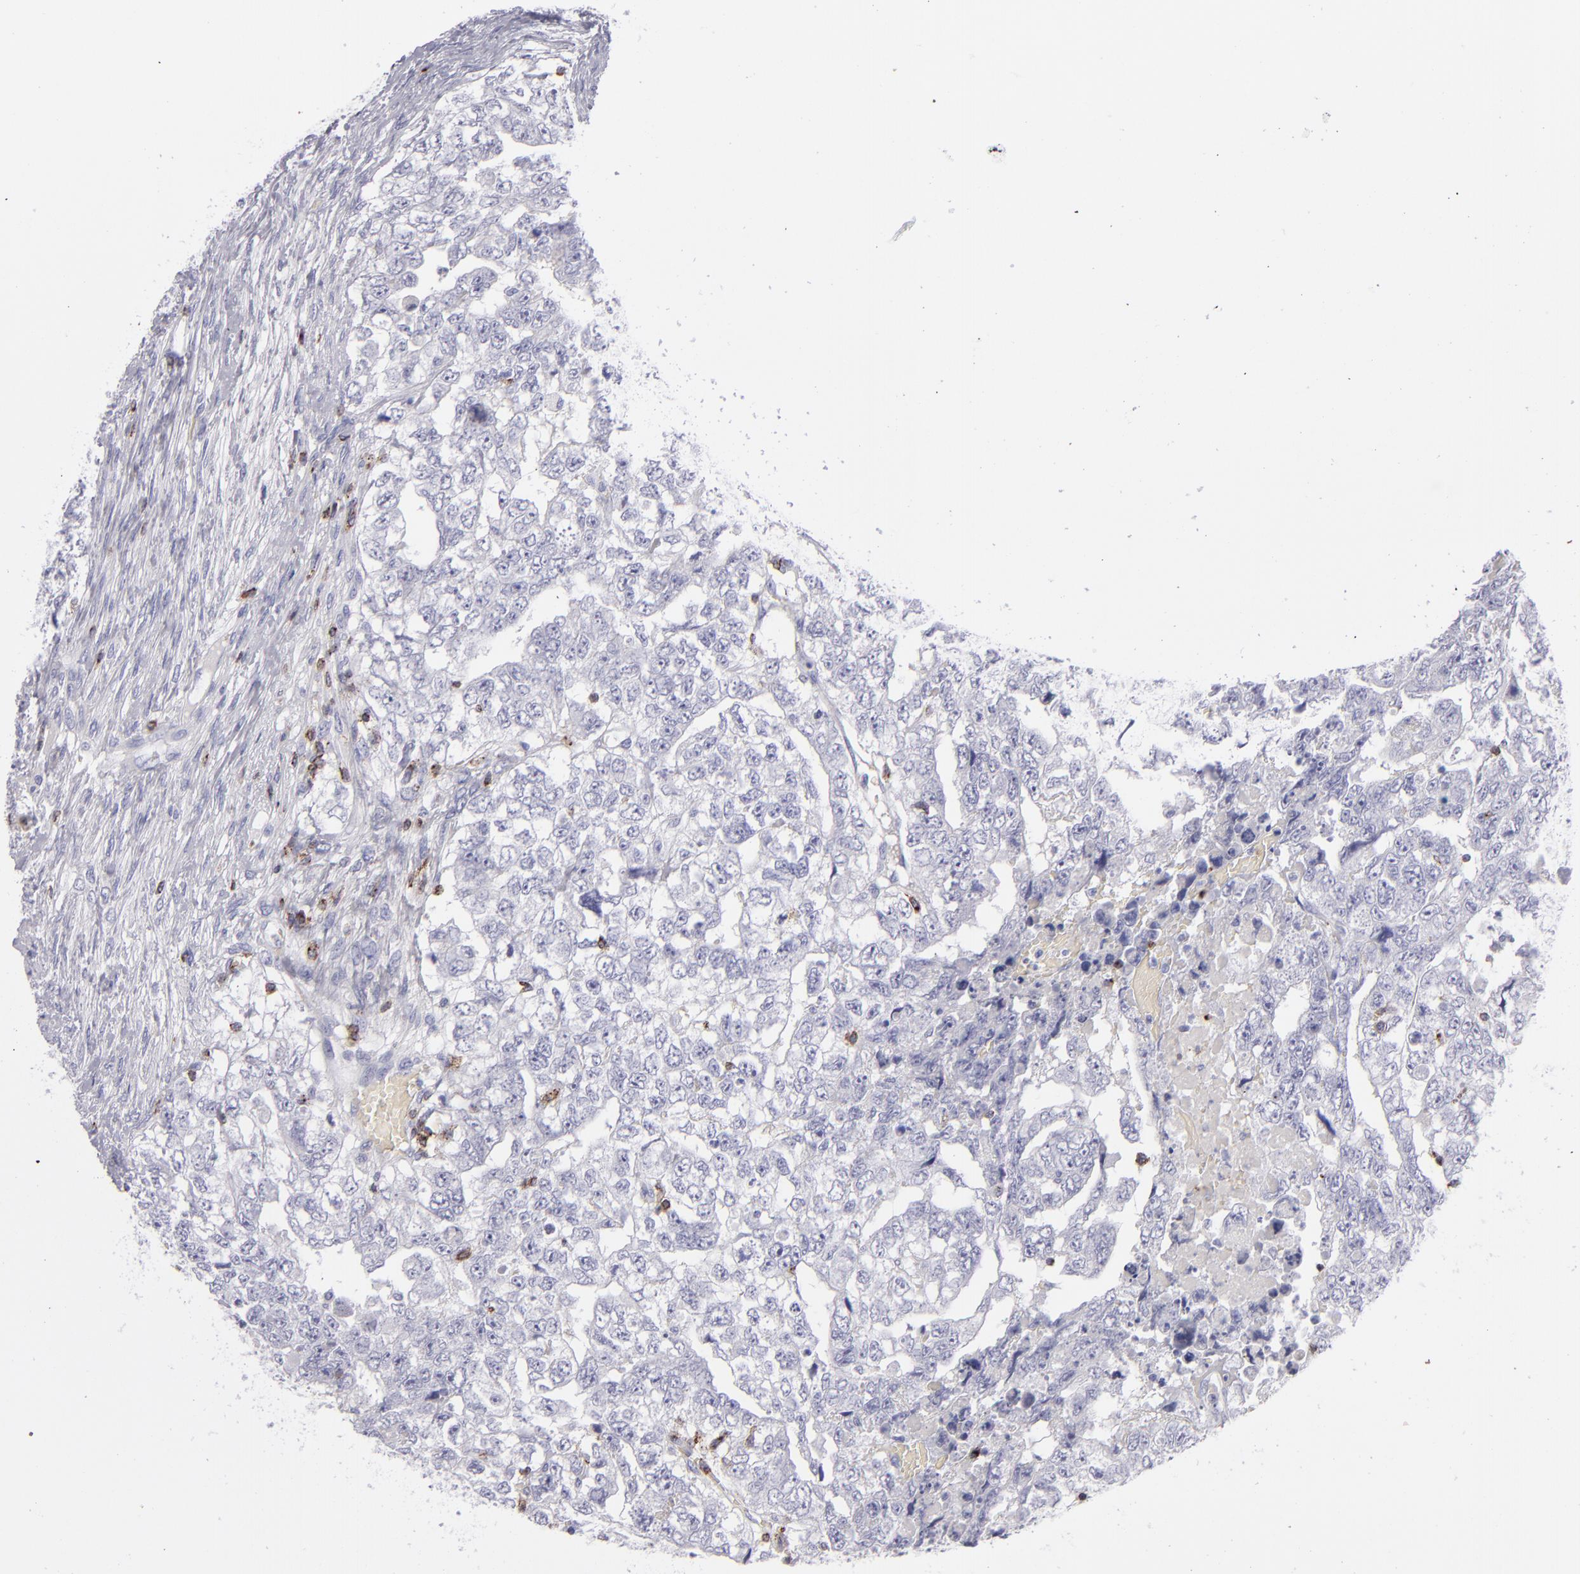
{"staining": {"intensity": "negative", "quantity": "none", "location": "none"}, "tissue": "testis cancer", "cell_type": "Tumor cells", "image_type": "cancer", "snomed": [{"axis": "morphology", "description": "Carcinoma, Embryonal, NOS"}, {"axis": "topography", "description": "Testis"}], "caption": "Immunohistochemistry (IHC) photomicrograph of testis embryonal carcinoma stained for a protein (brown), which displays no positivity in tumor cells. The staining was performed using DAB to visualize the protein expression in brown, while the nuclei were stained in blue with hematoxylin (Magnification: 20x).", "gene": "CD2", "patient": {"sex": "male", "age": 36}}